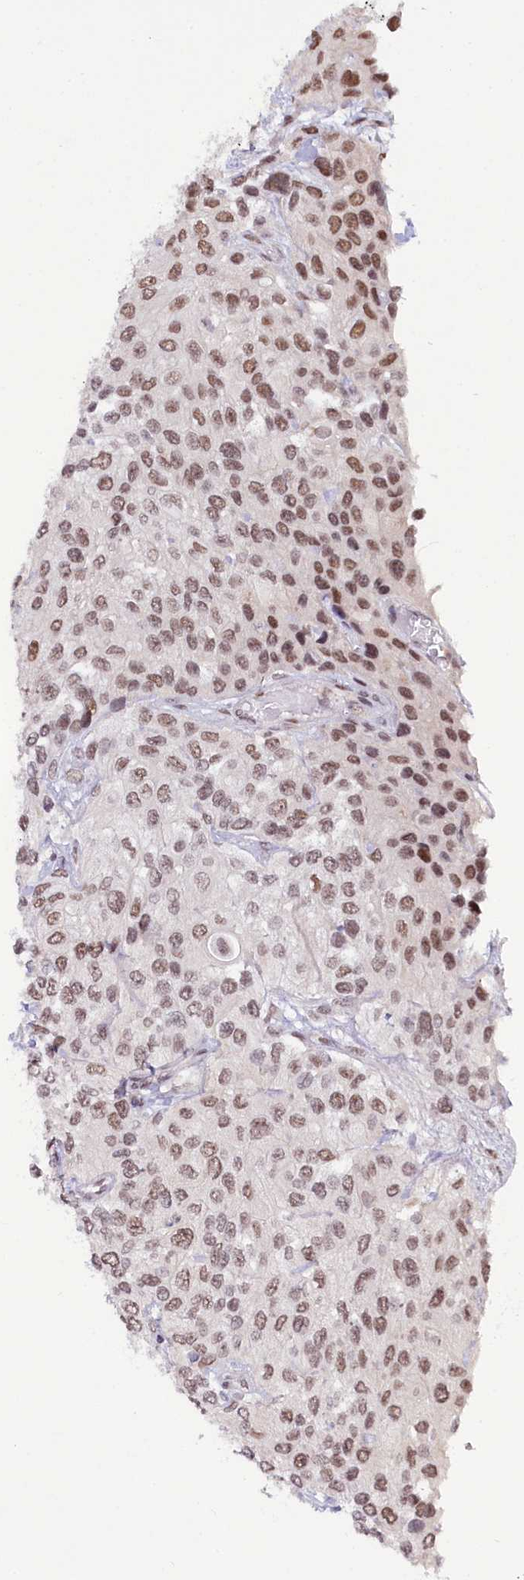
{"staining": {"intensity": "moderate", "quantity": ">75%", "location": "nuclear"}, "tissue": "urothelial cancer", "cell_type": "Tumor cells", "image_type": "cancer", "snomed": [{"axis": "morphology", "description": "Normal tissue, NOS"}, {"axis": "morphology", "description": "Urothelial carcinoma, High grade"}, {"axis": "topography", "description": "Vascular tissue"}, {"axis": "topography", "description": "Urinary bladder"}], "caption": "The photomicrograph shows immunohistochemical staining of urothelial cancer. There is moderate nuclear staining is appreciated in about >75% of tumor cells.", "gene": "SCAF11", "patient": {"sex": "female", "age": 56}}